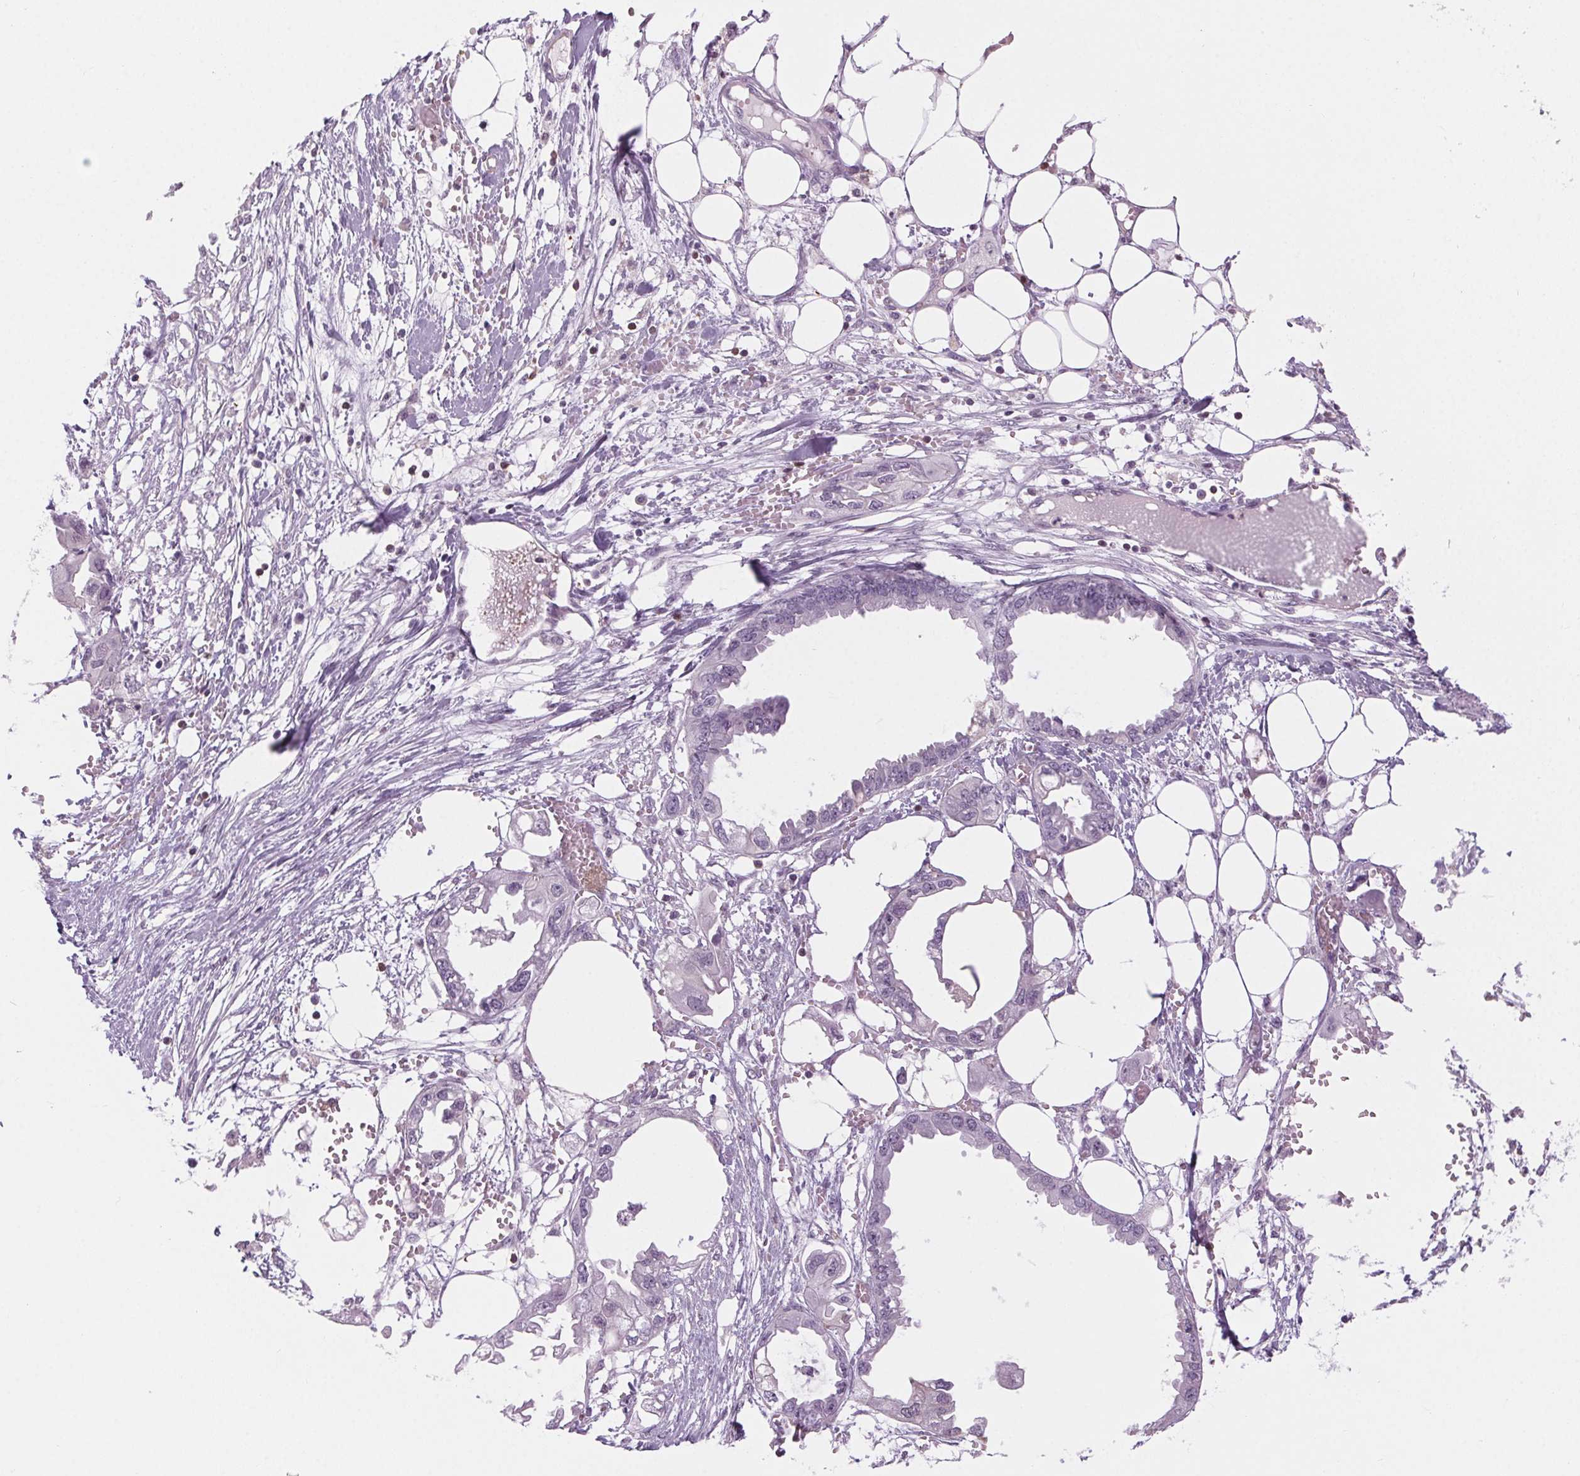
{"staining": {"intensity": "negative", "quantity": "none", "location": "none"}, "tissue": "endometrial cancer", "cell_type": "Tumor cells", "image_type": "cancer", "snomed": [{"axis": "morphology", "description": "Adenocarcinoma, NOS"}, {"axis": "morphology", "description": "Adenocarcinoma, metastatic, NOS"}, {"axis": "topography", "description": "Adipose tissue"}, {"axis": "topography", "description": "Endometrium"}], "caption": "DAB (3,3'-diaminobenzidine) immunohistochemical staining of adenocarcinoma (endometrial) demonstrates no significant expression in tumor cells.", "gene": "SLC6A19", "patient": {"sex": "female", "age": 67}}